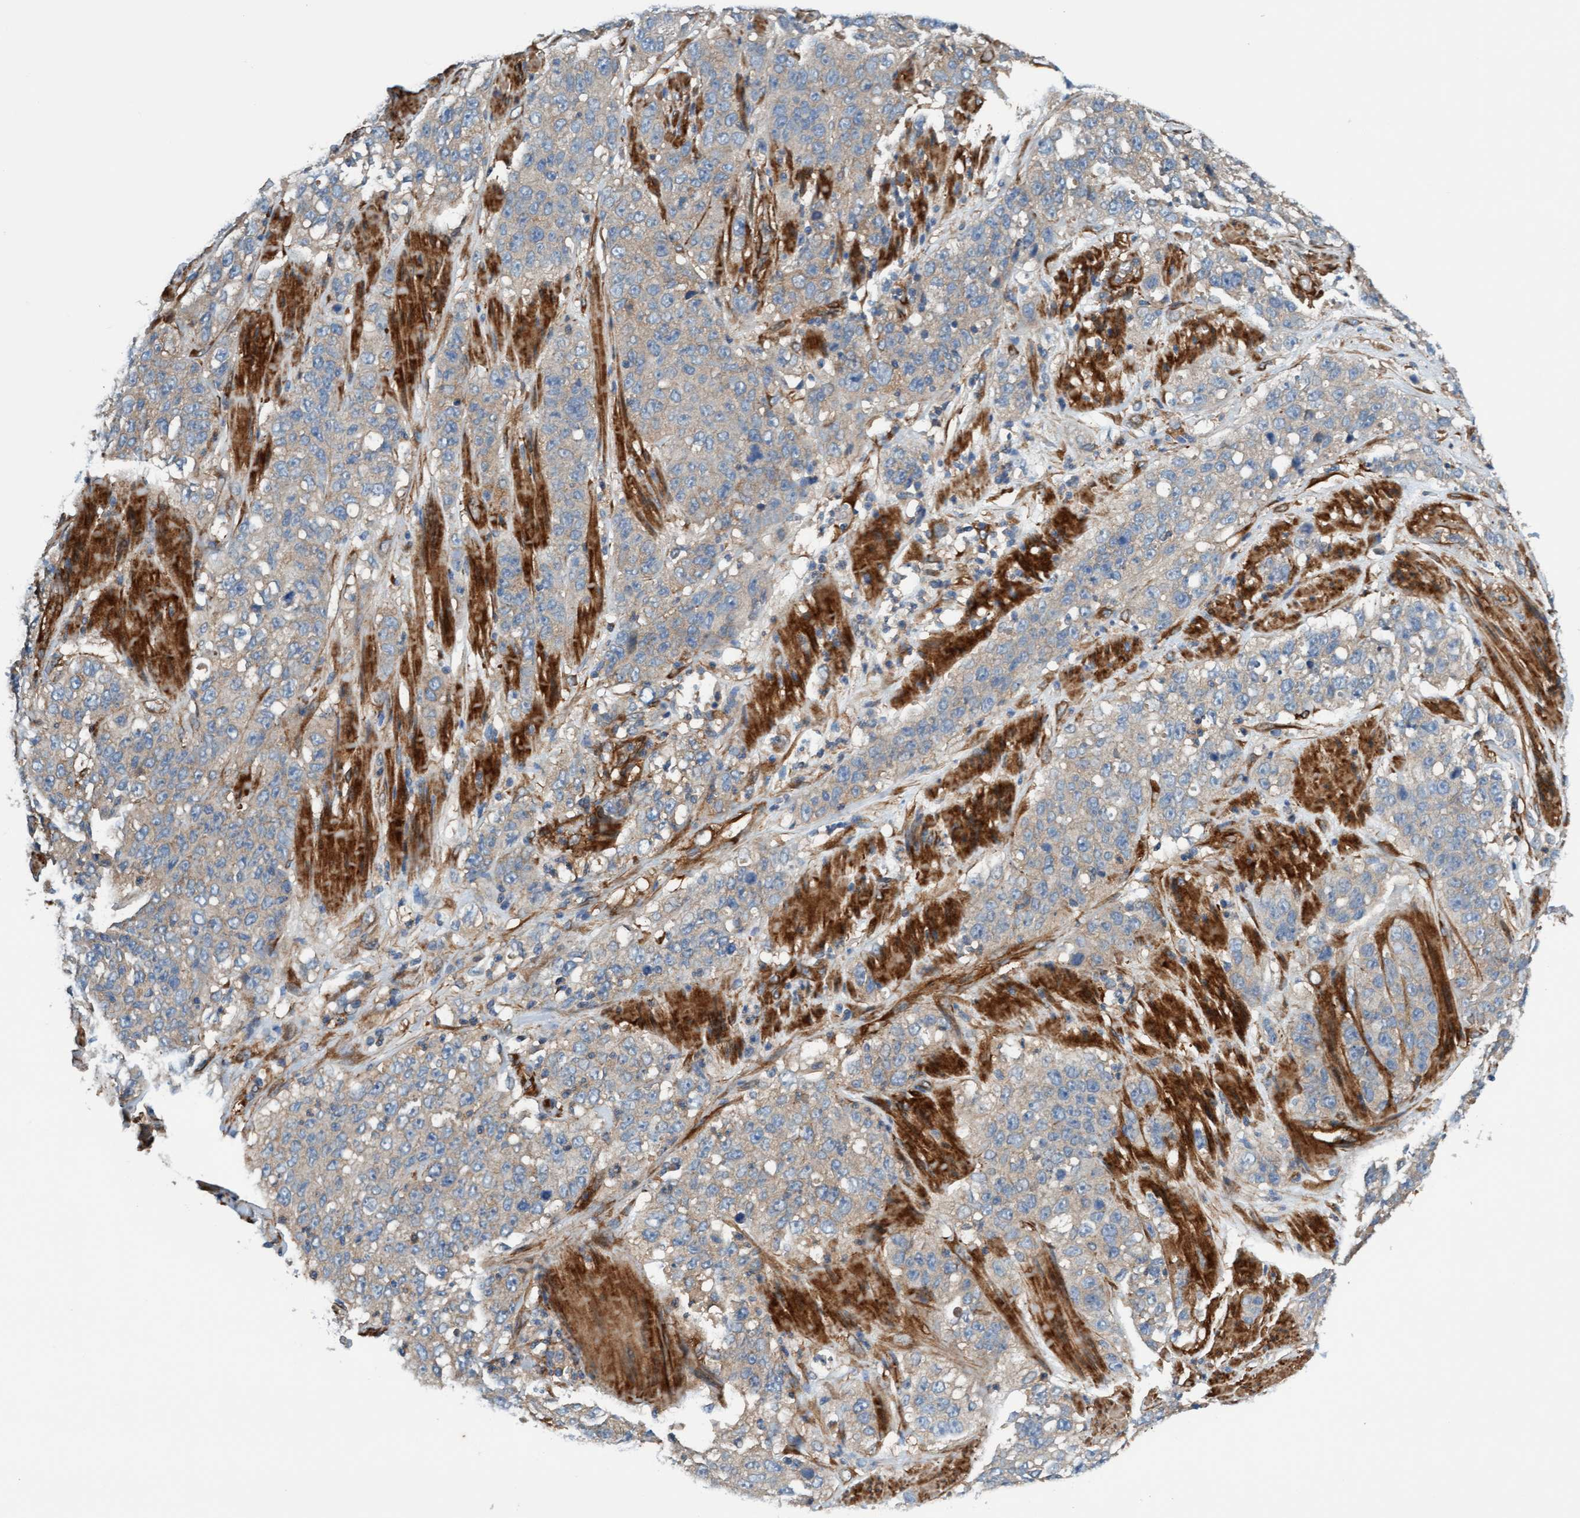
{"staining": {"intensity": "negative", "quantity": "none", "location": "none"}, "tissue": "stomach cancer", "cell_type": "Tumor cells", "image_type": "cancer", "snomed": [{"axis": "morphology", "description": "Adenocarcinoma, NOS"}, {"axis": "topography", "description": "Stomach"}], "caption": "This is an immunohistochemistry photomicrograph of adenocarcinoma (stomach). There is no positivity in tumor cells.", "gene": "FMNL3", "patient": {"sex": "male", "age": 48}}